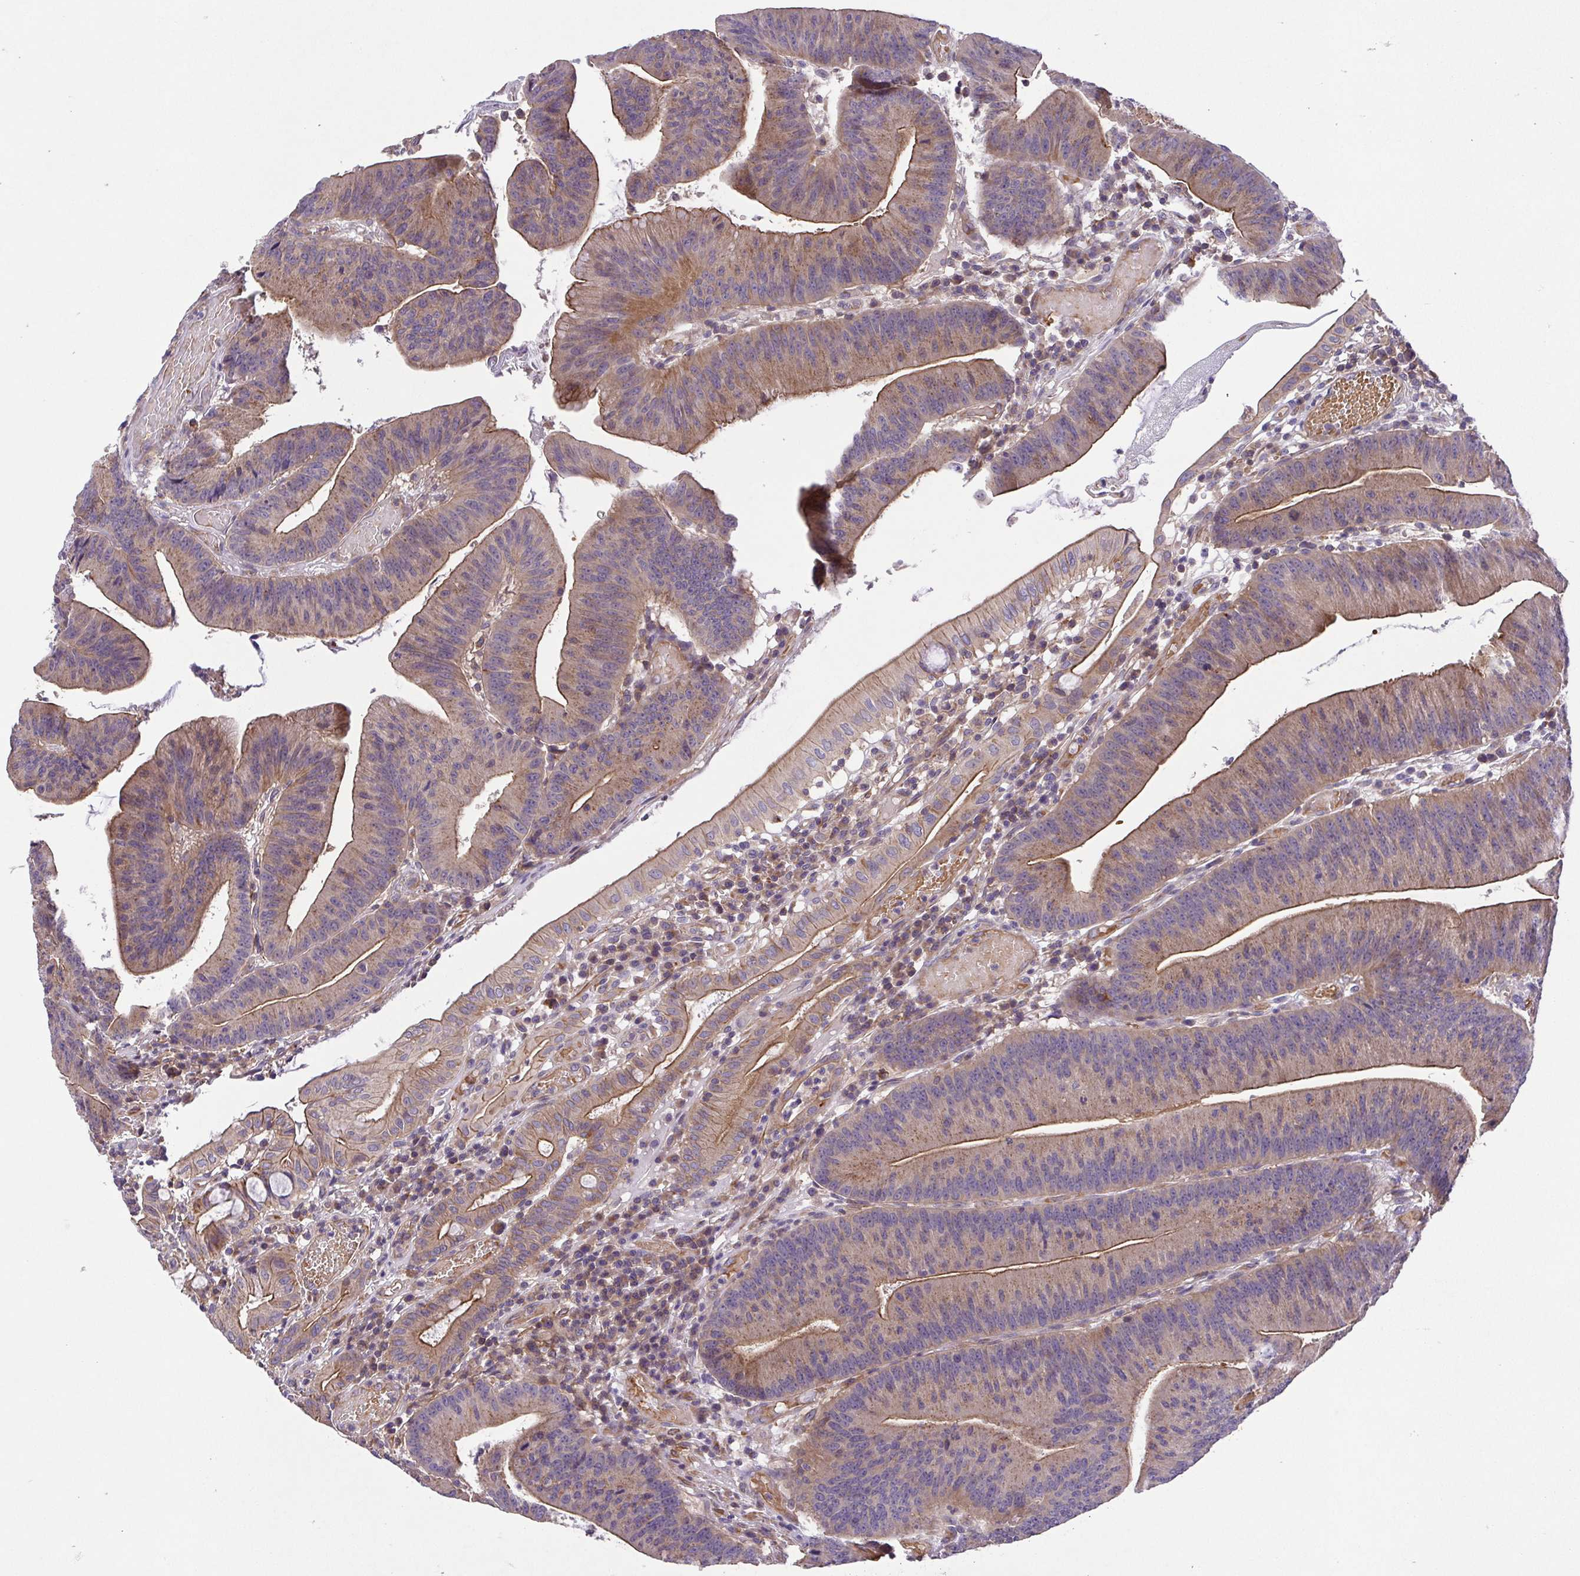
{"staining": {"intensity": "moderate", "quantity": "25%-75%", "location": "cytoplasmic/membranous"}, "tissue": "colorectal cancer", "cell_type": "Tumor cells", "image_type": "cancer", "snomed": [{"axis": "morphology", "description": "Adenocarcinoma, NOS"}, {"axis": "topography", "description": "Colon"}], "caption": "Approximately 25%-75% of tumor cells in colorectal cancer (adenocarcinoma) demonstrate moderate cytoplasmic/membranous protein positivity as visualized by brown immunohistochemical staining.", "gene": "IDE", "patient": {"sex": "female", "age": 78}}